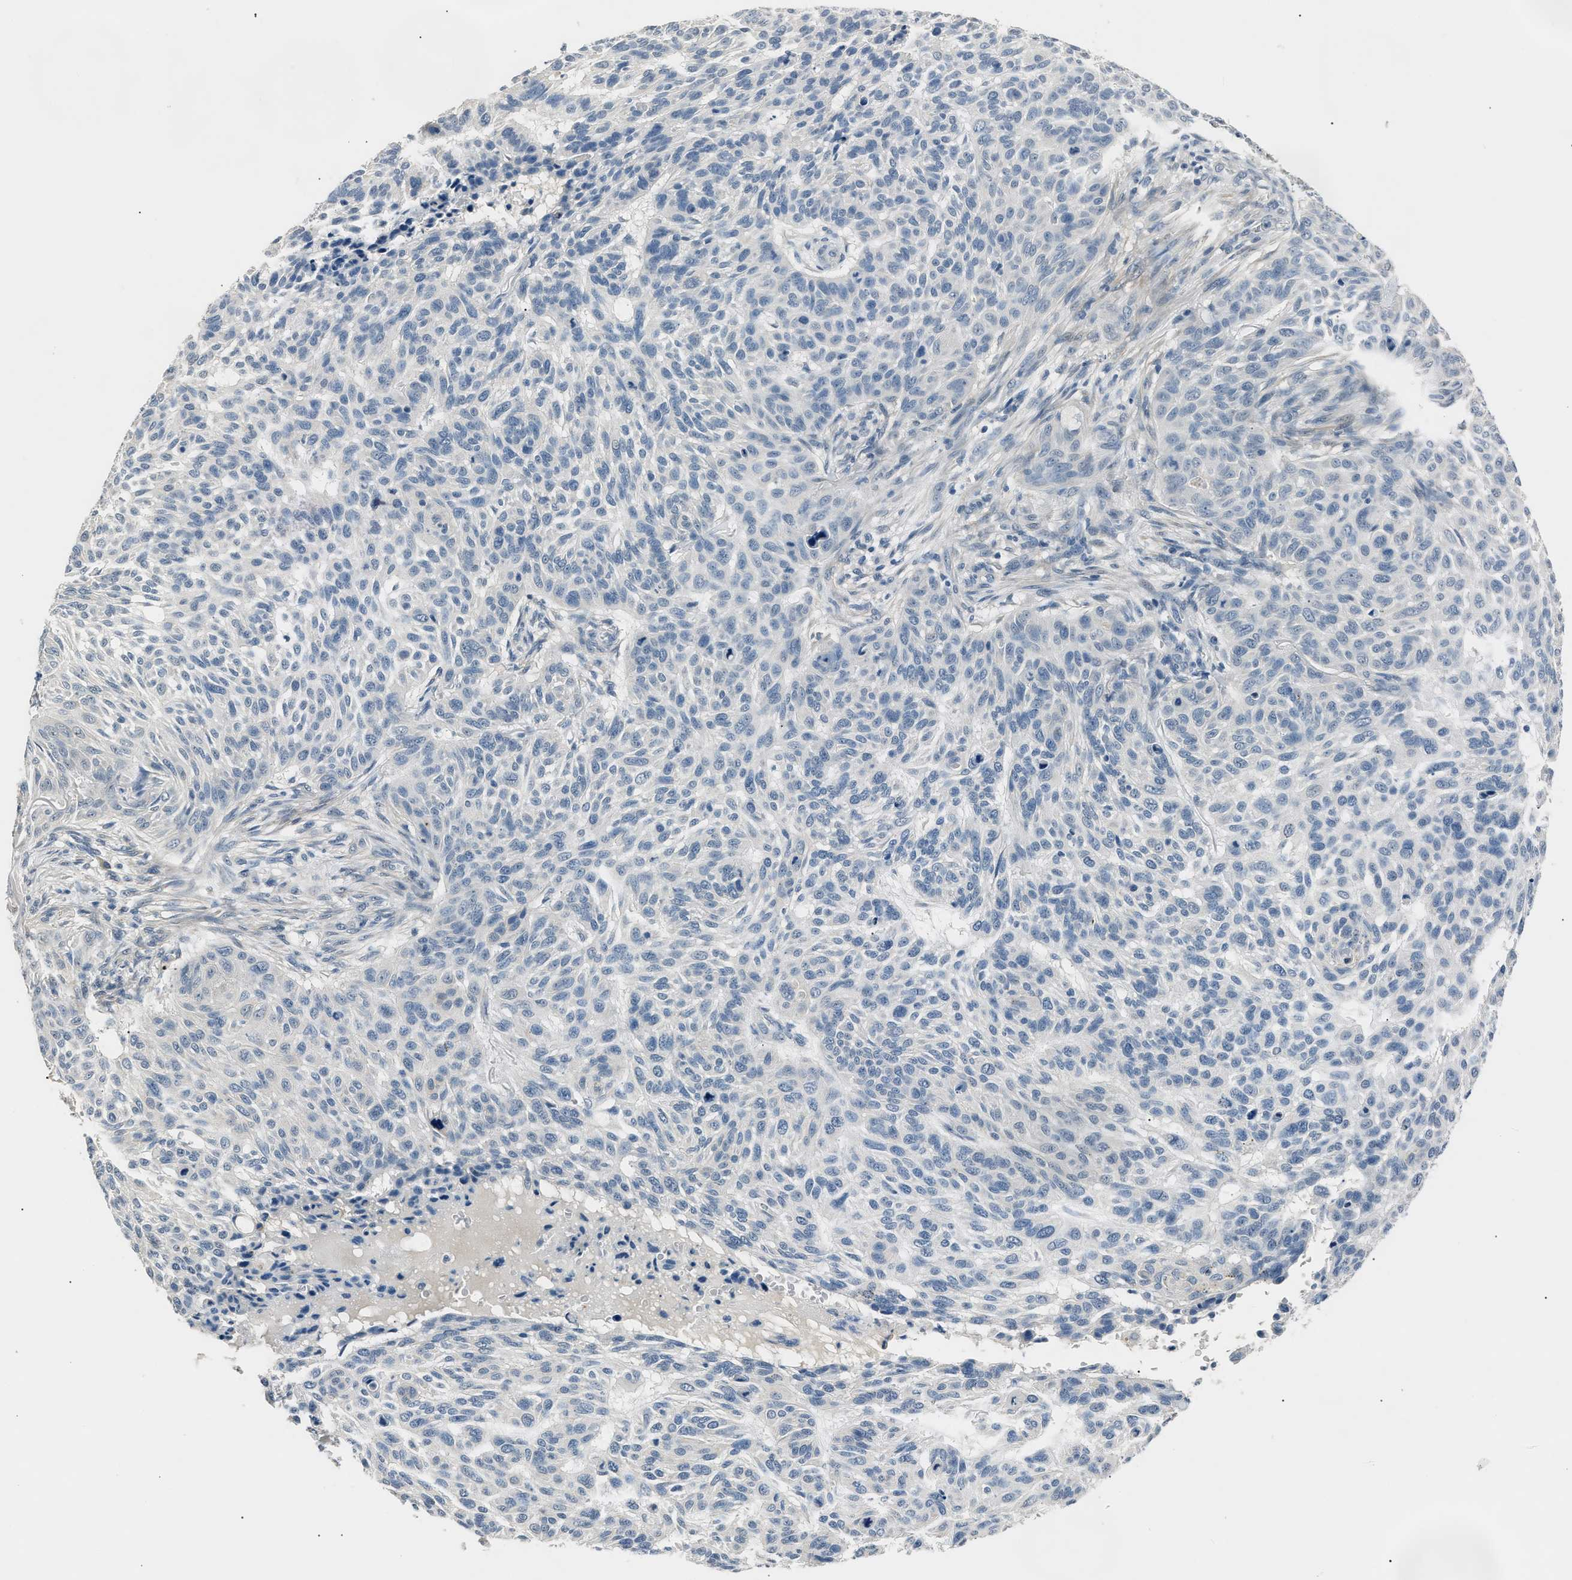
{"staining": {"intensity": "negative", "quantity": "none", "location": "none"}, "tissue": "skin cancer", "cell_type": "Tumor cells", "image_type": "cancer", "snomed": [{"axis": "morphology", "description": "Basal cell carcinoma"}, {"axis": "topography", "description": "Skin"}], "caption": "High magnification brightfield microscopy of basal cell carcinoma (skin) stained with DAB (brown) and counterstained with hematoxylin (blue): tumor cells show no significant positivity.", "gene": "INHA", "patient": {"sex": "male", "age": 85}}